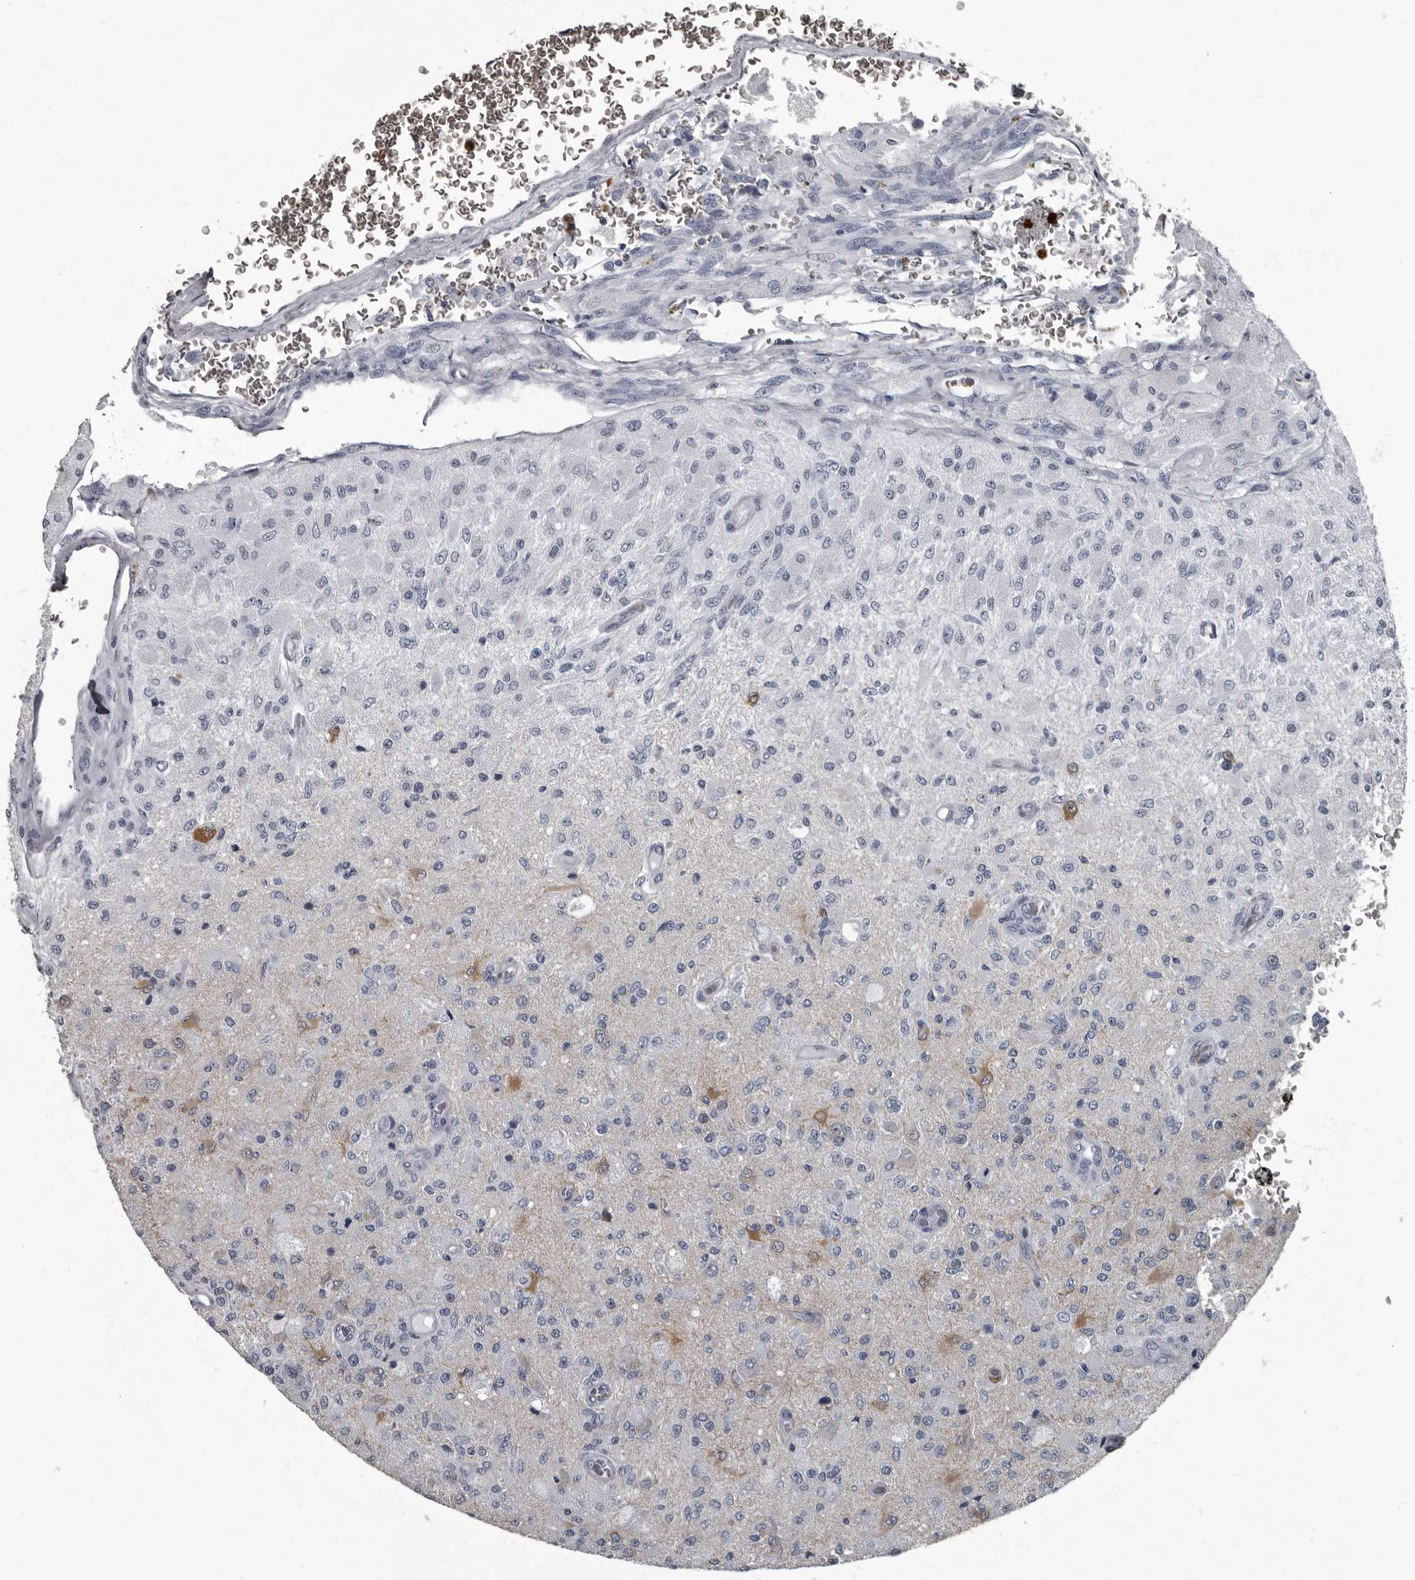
{"staining": {"intensity": "negative", "quantity": "none", "location": "none"}, "tissue": "glioma", "cell_type": "Tumor cells", "image_type": "cancer", "snomed": [{"axis": "morphology", "description": "Normal tissue, NOS"}, {"axis": "morphology", "description": "Glioma, malignant, High grade"}, {"axis": "topography", "description": "Cerebral cortex"}], "caption": "Glioma was stained to show a protein in brown. There is no significant staining in tumor cells.", "gene": "TPD52L1", "patient": {"sex": "male", "age": 77}}